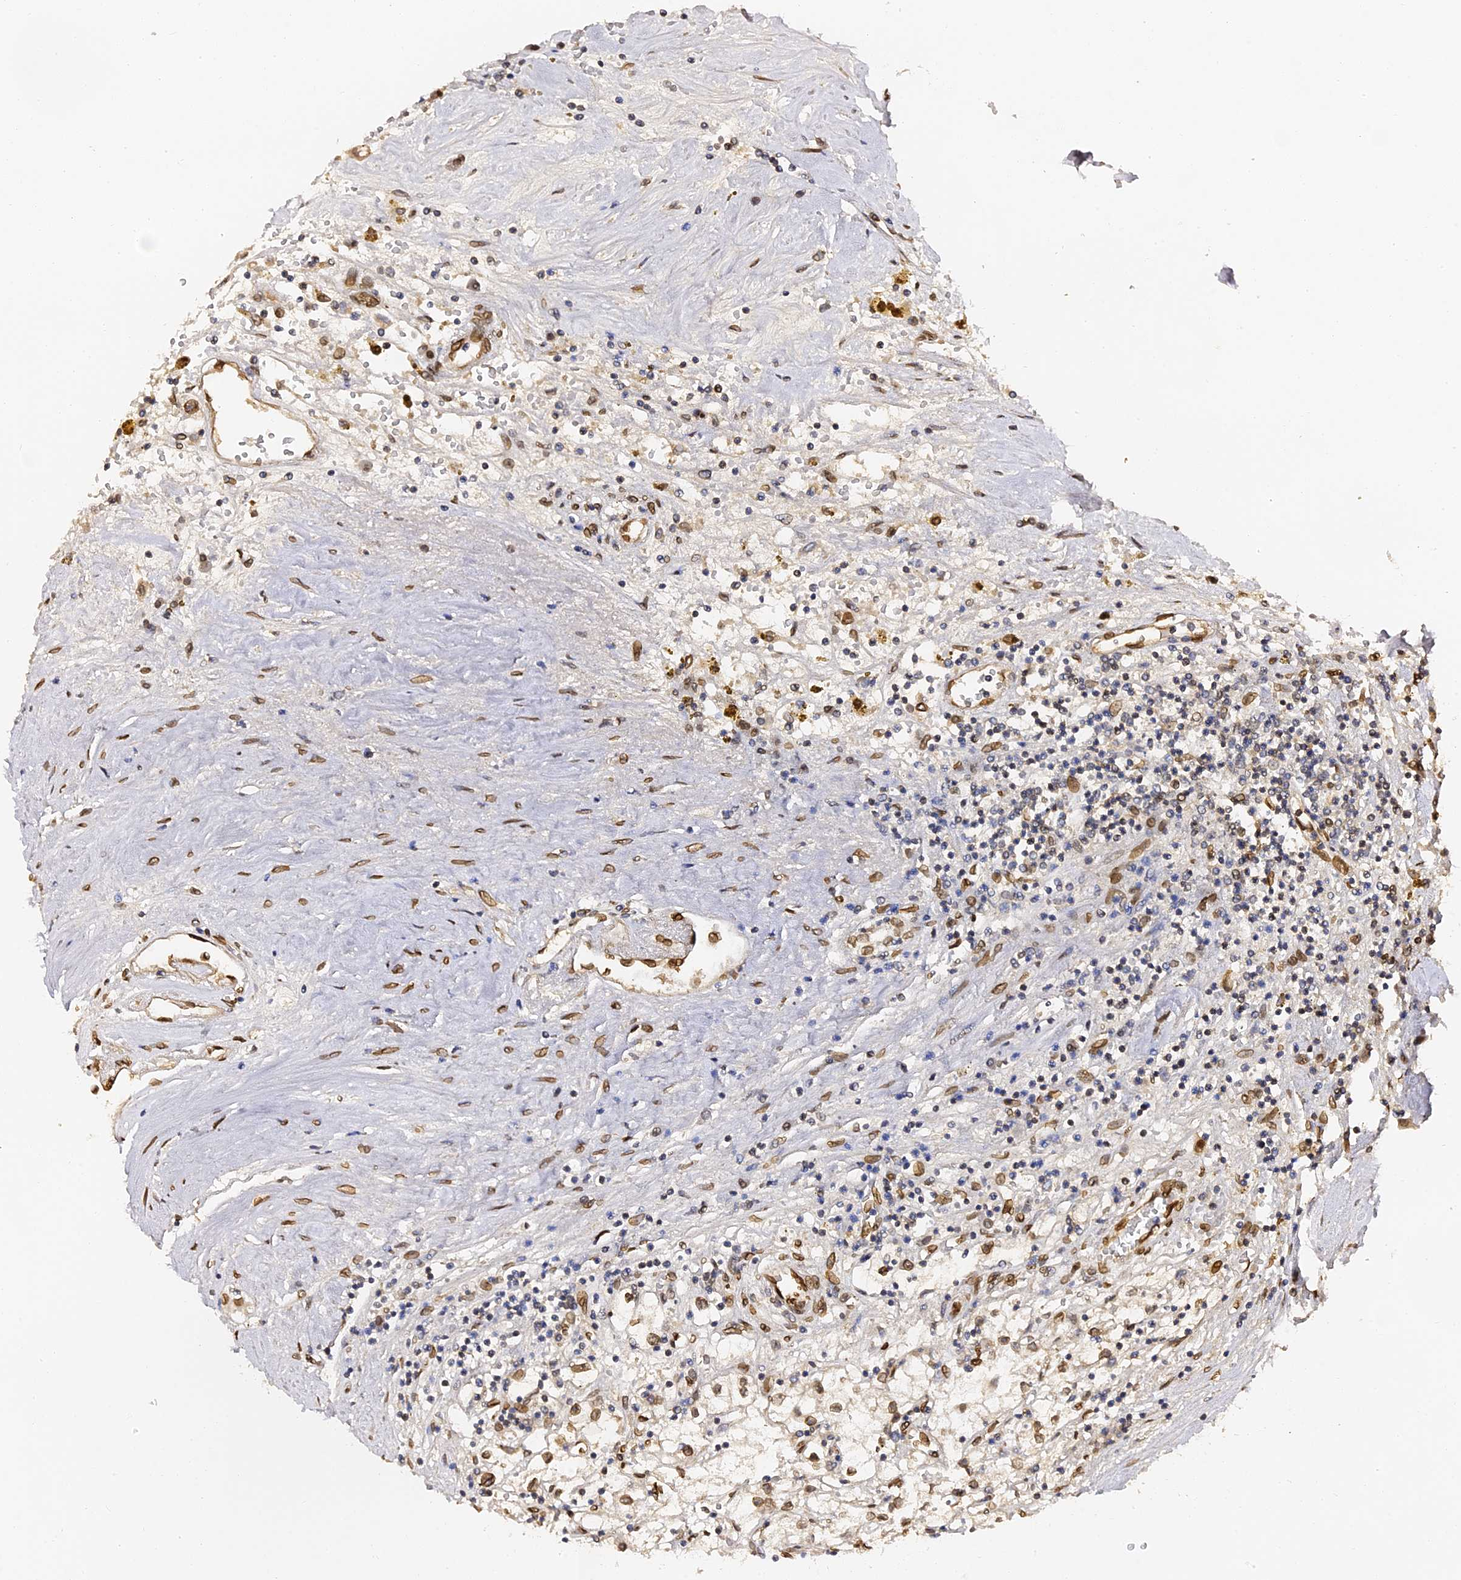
{"staining": {"intensity": "moderate", "quantity": ">75%", "location": "cytoplasmic/membranous,nuclear"}, "tissue": "renal cancer", "cell_type": "Tumor cells", "image_type": "cancer", "snomed": [{"axis": "morphology", "description": "Adenocarcinoma, NOS"}, {"axis": "topography", "description": "Kidney"}], "caption": "Immunohistochemical staining of renal cancer (adenocarcinoma) displays medium levels of moderate cytoplasmic/membranous and nuclear protein positivity in approximately >75% of tumor cells.", "gene": "ANAPC5", "patient": {"sex": "male", "age": 56}}